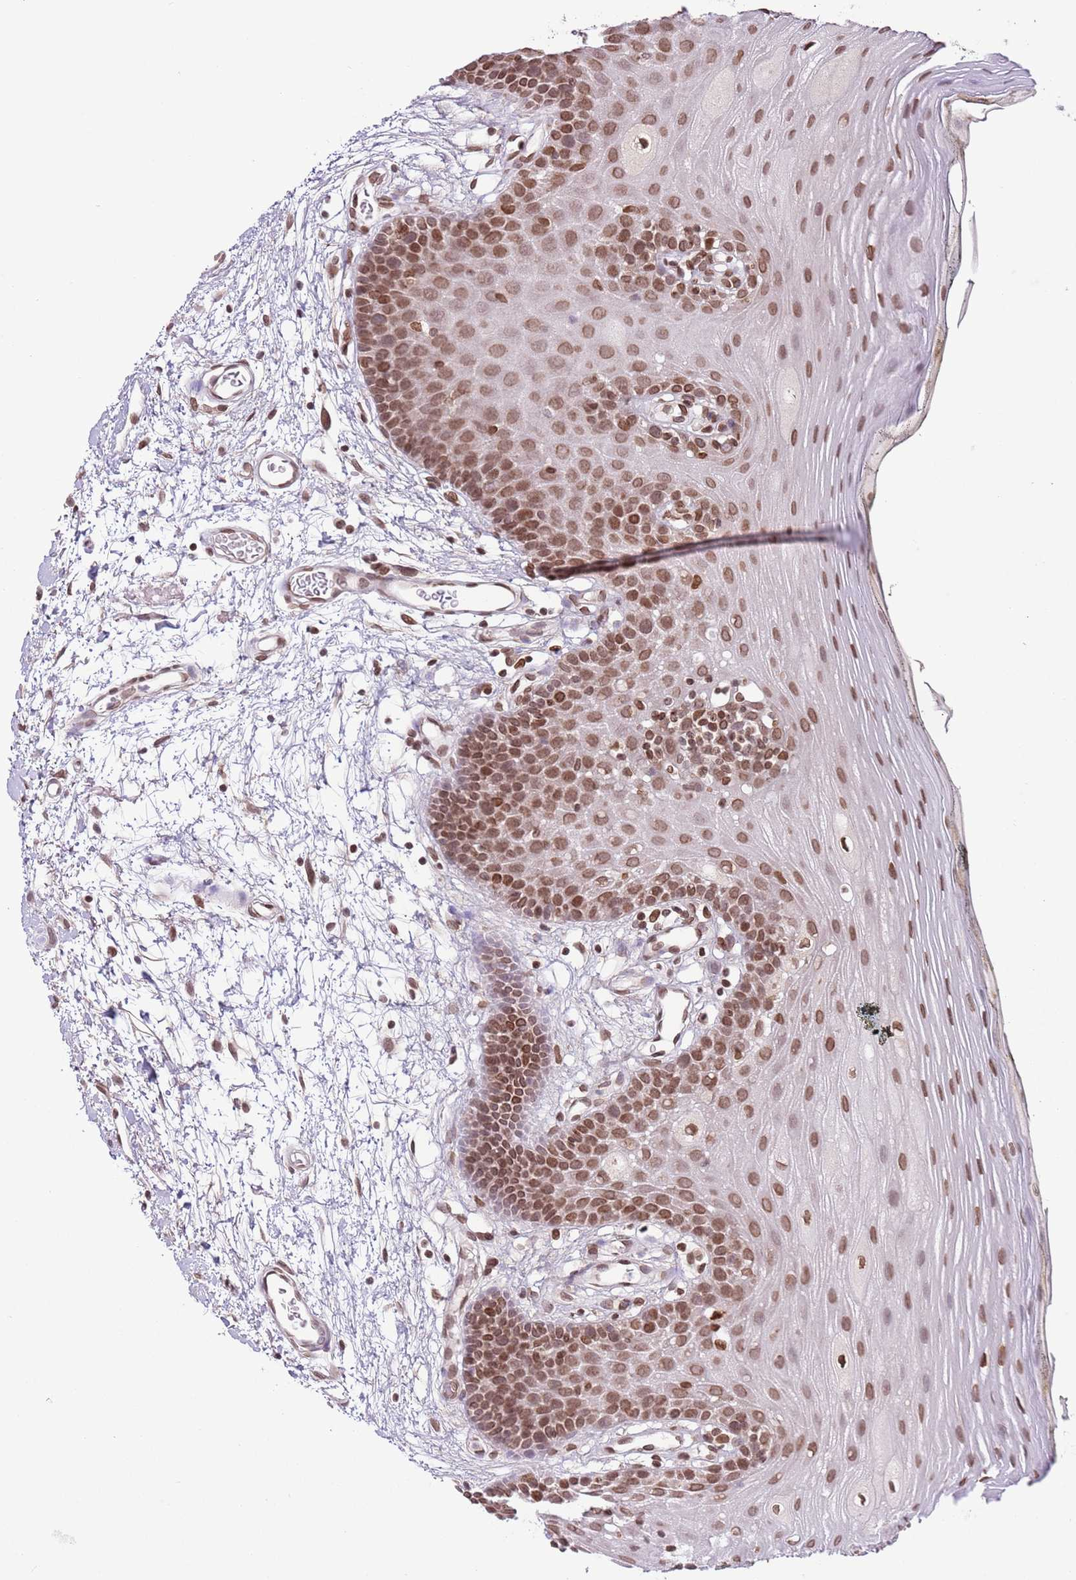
{"staining": {"intensity": "moderate", "quantity": ">75%", "location": "nuclear"}, "tissue": "oral mucosa", "cell_type": "Squamous epithelial cells", "image_type": "normal", "snomed": [{"axis": "morphology", "description": "Normal tissue, NOS"}, {"axis": "topography", "description": "Oral tissue"}, {"axis": "topography", "description": "Tounge, NOS"}], "caption": "The micrograph shows staining of benign oral mucosa, revealing moderate nuclear protein positivity (brown color) within squamous epithelial cells.", "gene": "ZGLP1", "patient": {"sex": "female", "age": 81}}